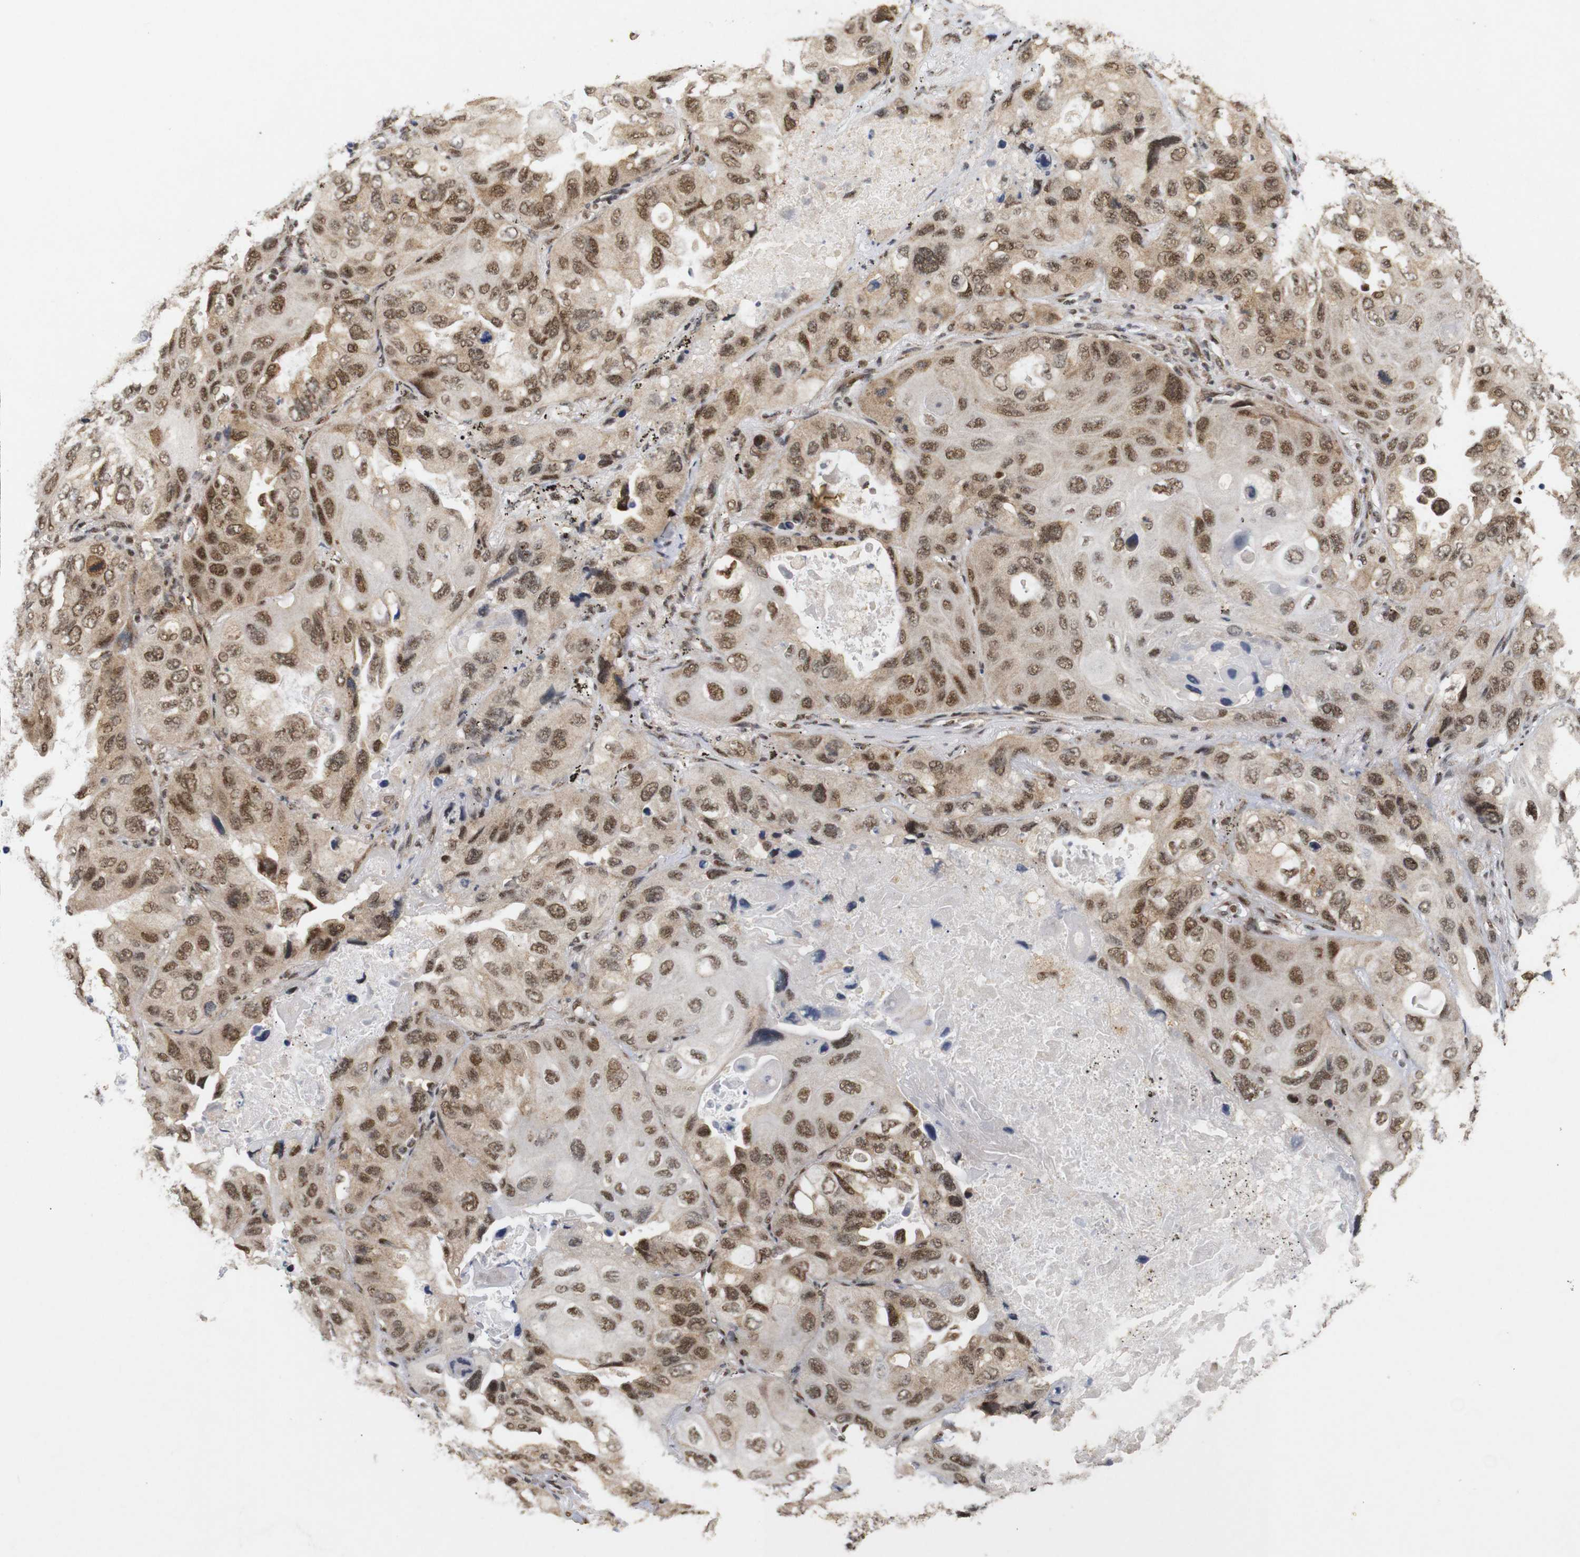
{"staining": {"intensity": "moderate", "quantity": ">75%", "location": "cytoplasmic/membranous,nuclear"}, "tissue": "lung cancer", "cell_type": "Tumor cells", "image_type": "cancer", "snomed": [{"axis": "morphology", "description": "Squamous cell carcinoma, NOS"}, {"axis": "topography", "description": "Lung"}], "caption": "Moderate cytoplasmic/membranous and nuclear protein staining is present in approximately >75% of tumor cells in lung cancer.", "gene": "PYM1", "patient": {"sex": "female", "age": 73}}